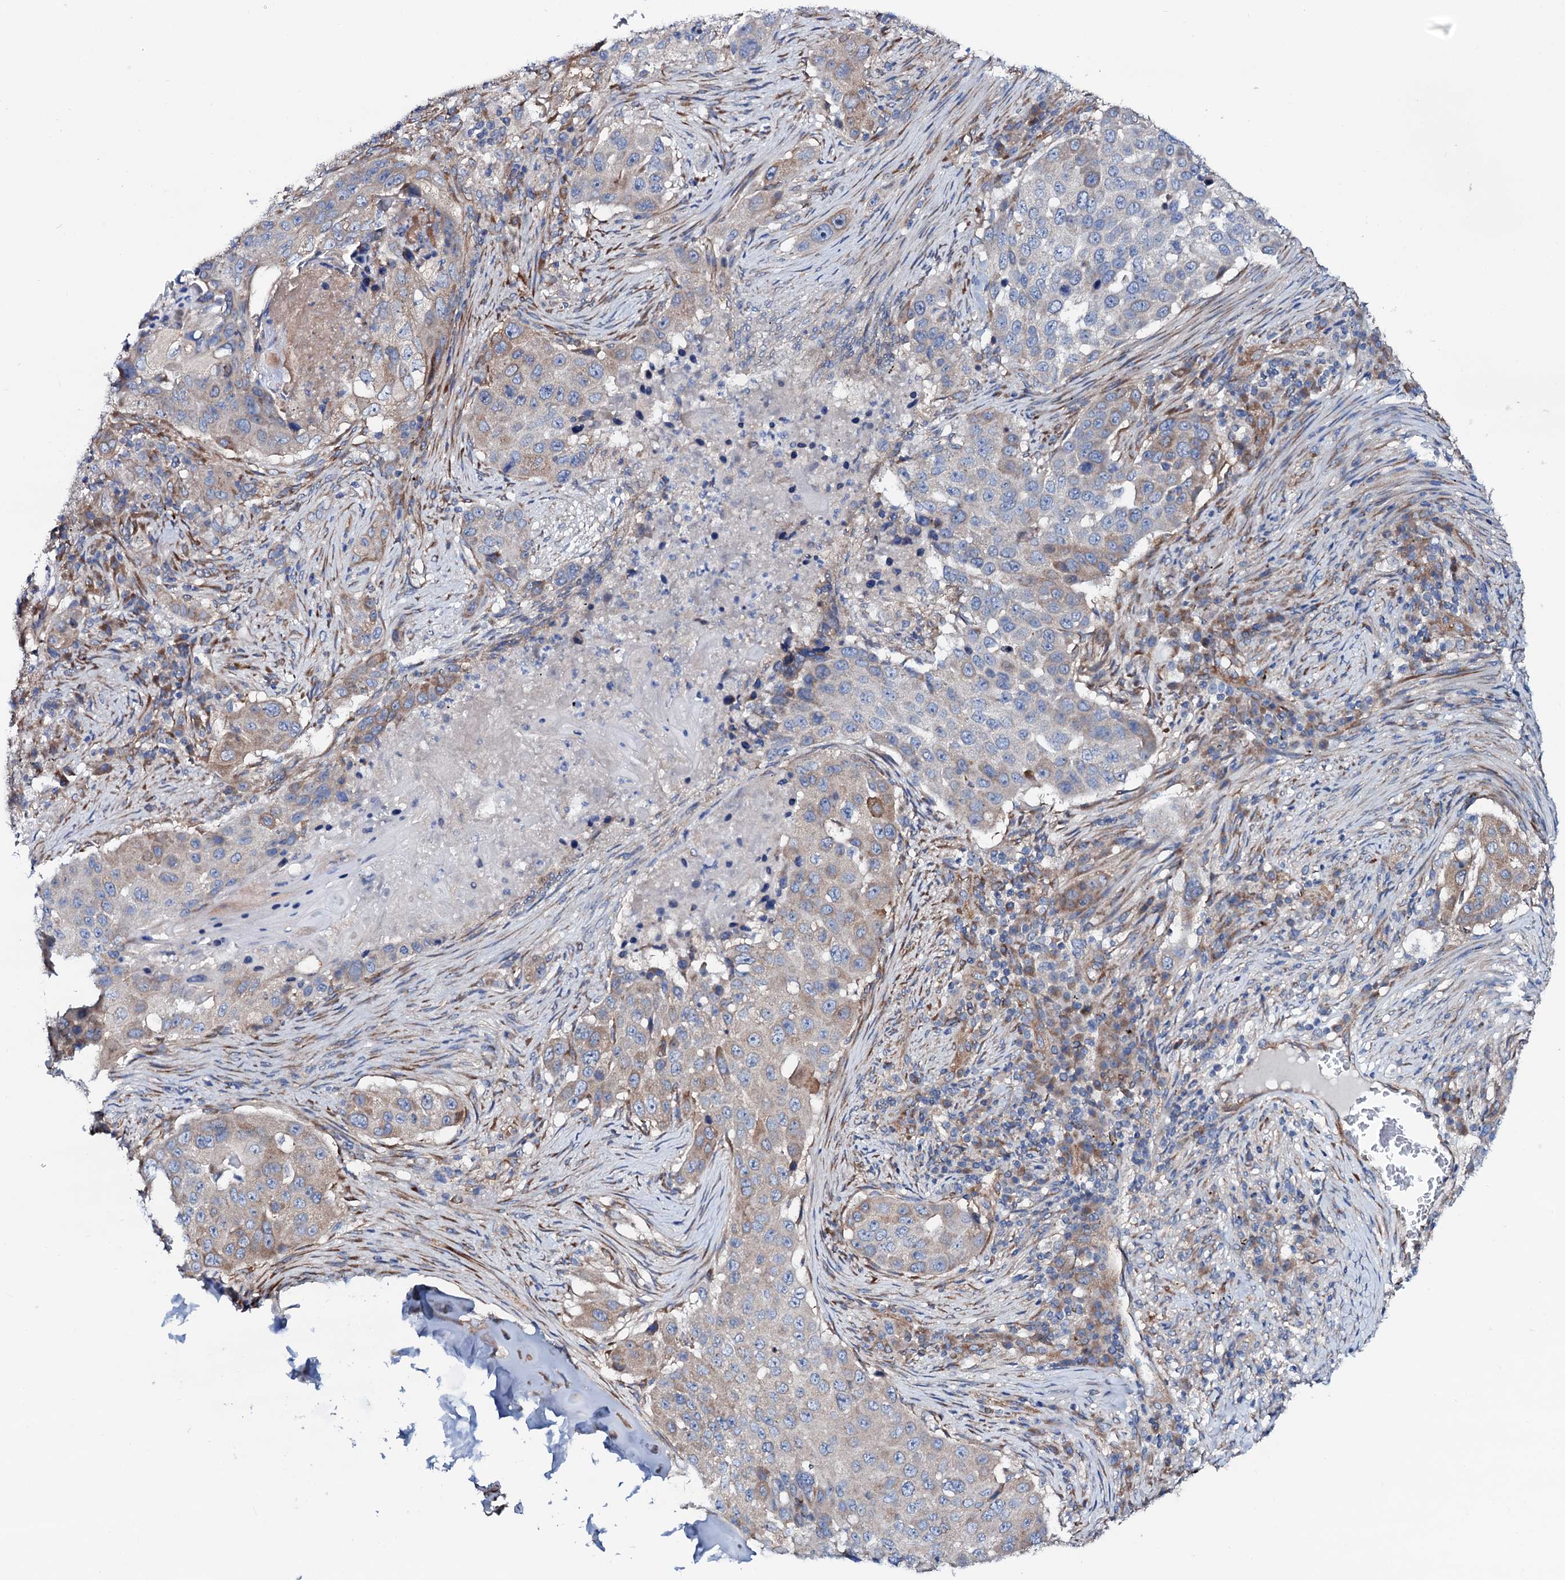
{"staining": {"intensity": "moderate", "quantity": "<25%", "location": "cytoplasmic/membranous"}, "tissue": "lung cancer", "cell_type": "Tumor cells", "image_type": "cancer", "snomed": [{"axis": "morphology", "description": "Squamous cell carcinoma, NOS"}, {"axis": "topography", "description": "Lung"}], "caption": "Lung cancer stained with immunohistochemistry (IHC) shows moderate cytoplasmic/membranous expression in about <25% of tumor cells.", "gene": "STARD13", "patient": {"sex": "female", "age": 63}}